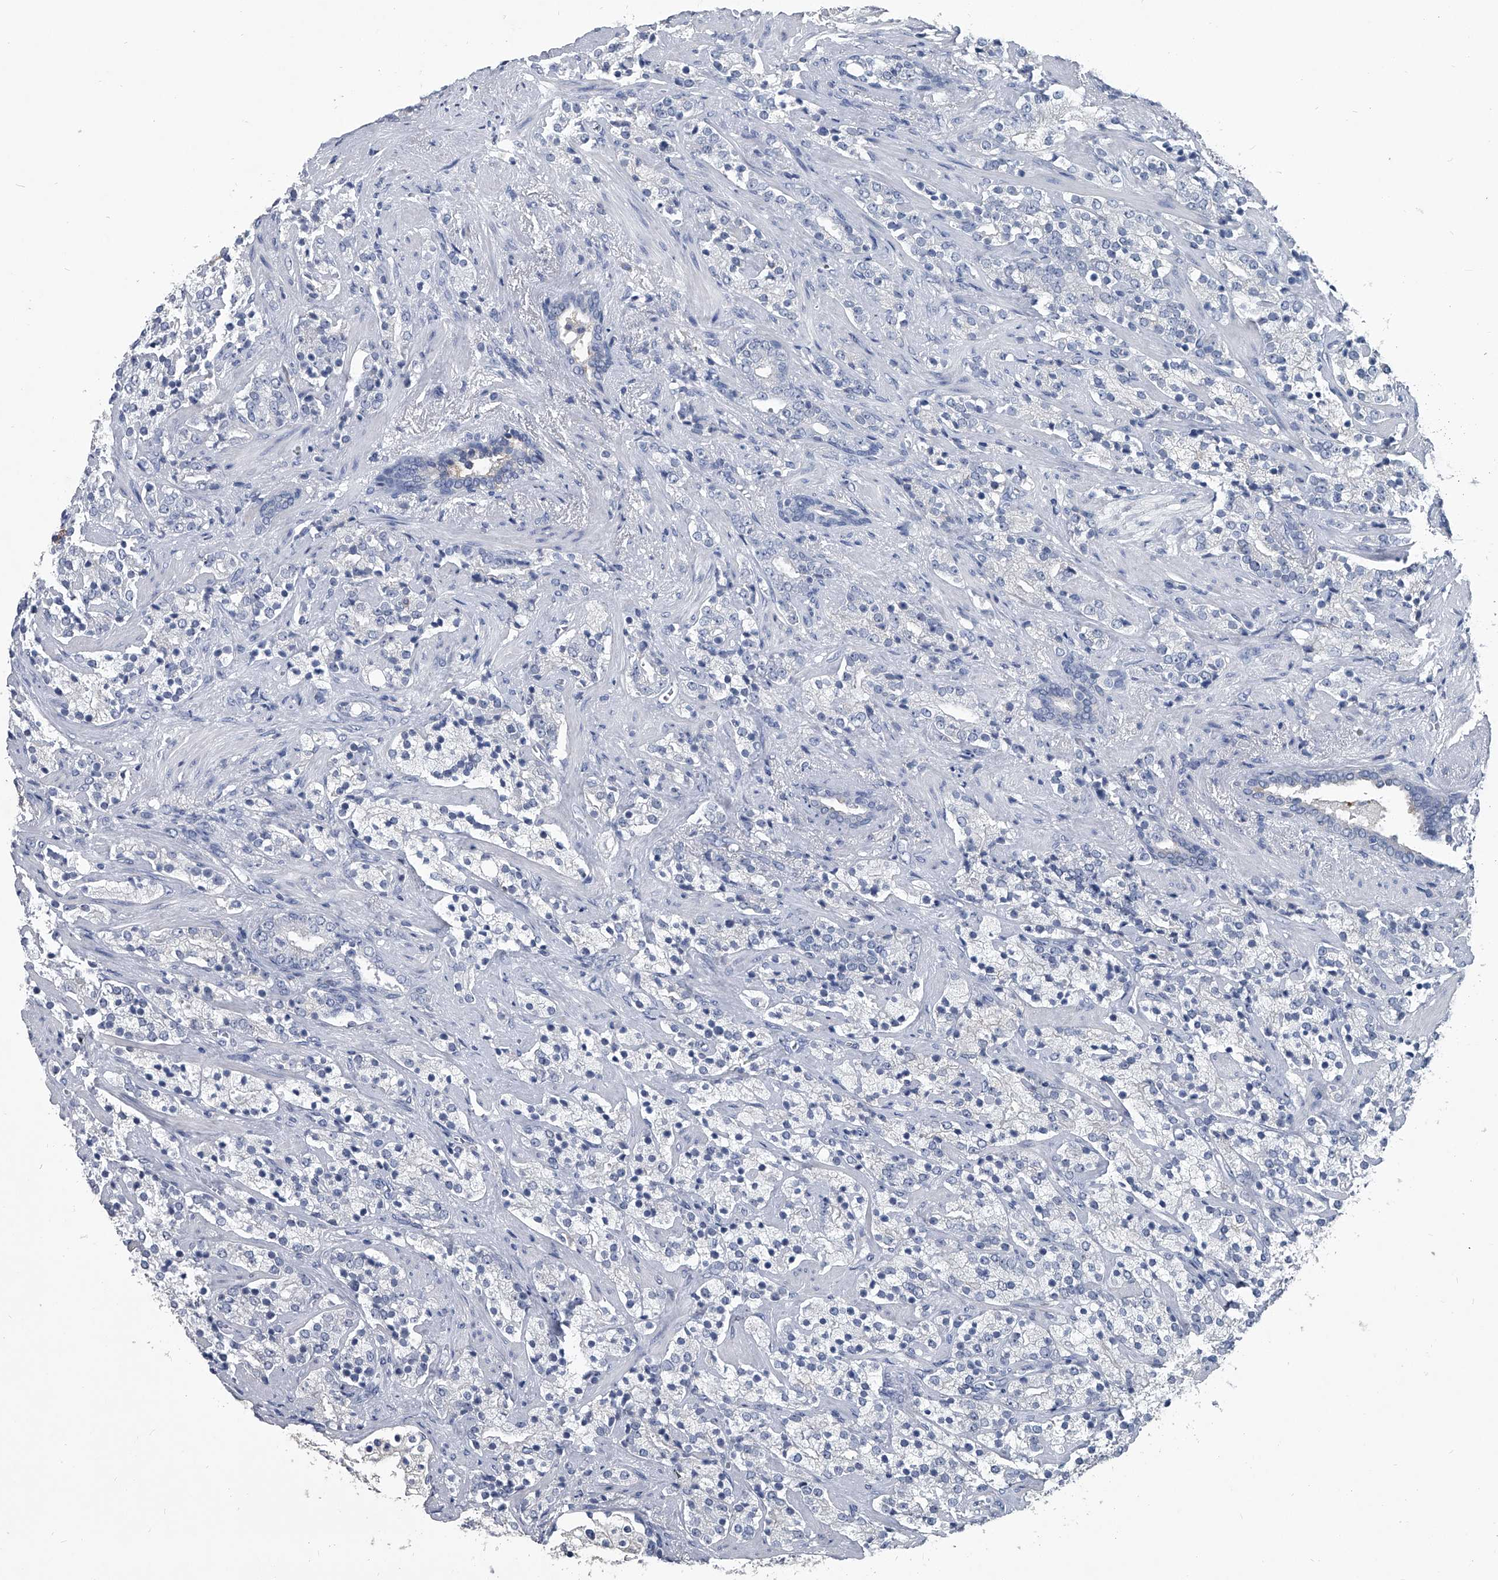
{"staining": {"intensity": "negative", "quantity": "none", "location": "none"}, "tissue": "prostate cancer", "cell_type": "Tumor cells", "image_type": "cancer", "snomed": [{"axis": "morphology", "description": "Adenocarcinoma, High grade"}, {"axis": "topography", "description": "Prostate"}], "caption": "Protein analysis of adenocarcinoma (high-grade) (prostate) exhibits no significant expression in tumor cells.", "gene": "BCAS1", "patient": {"sex": "male", "age": 71}}